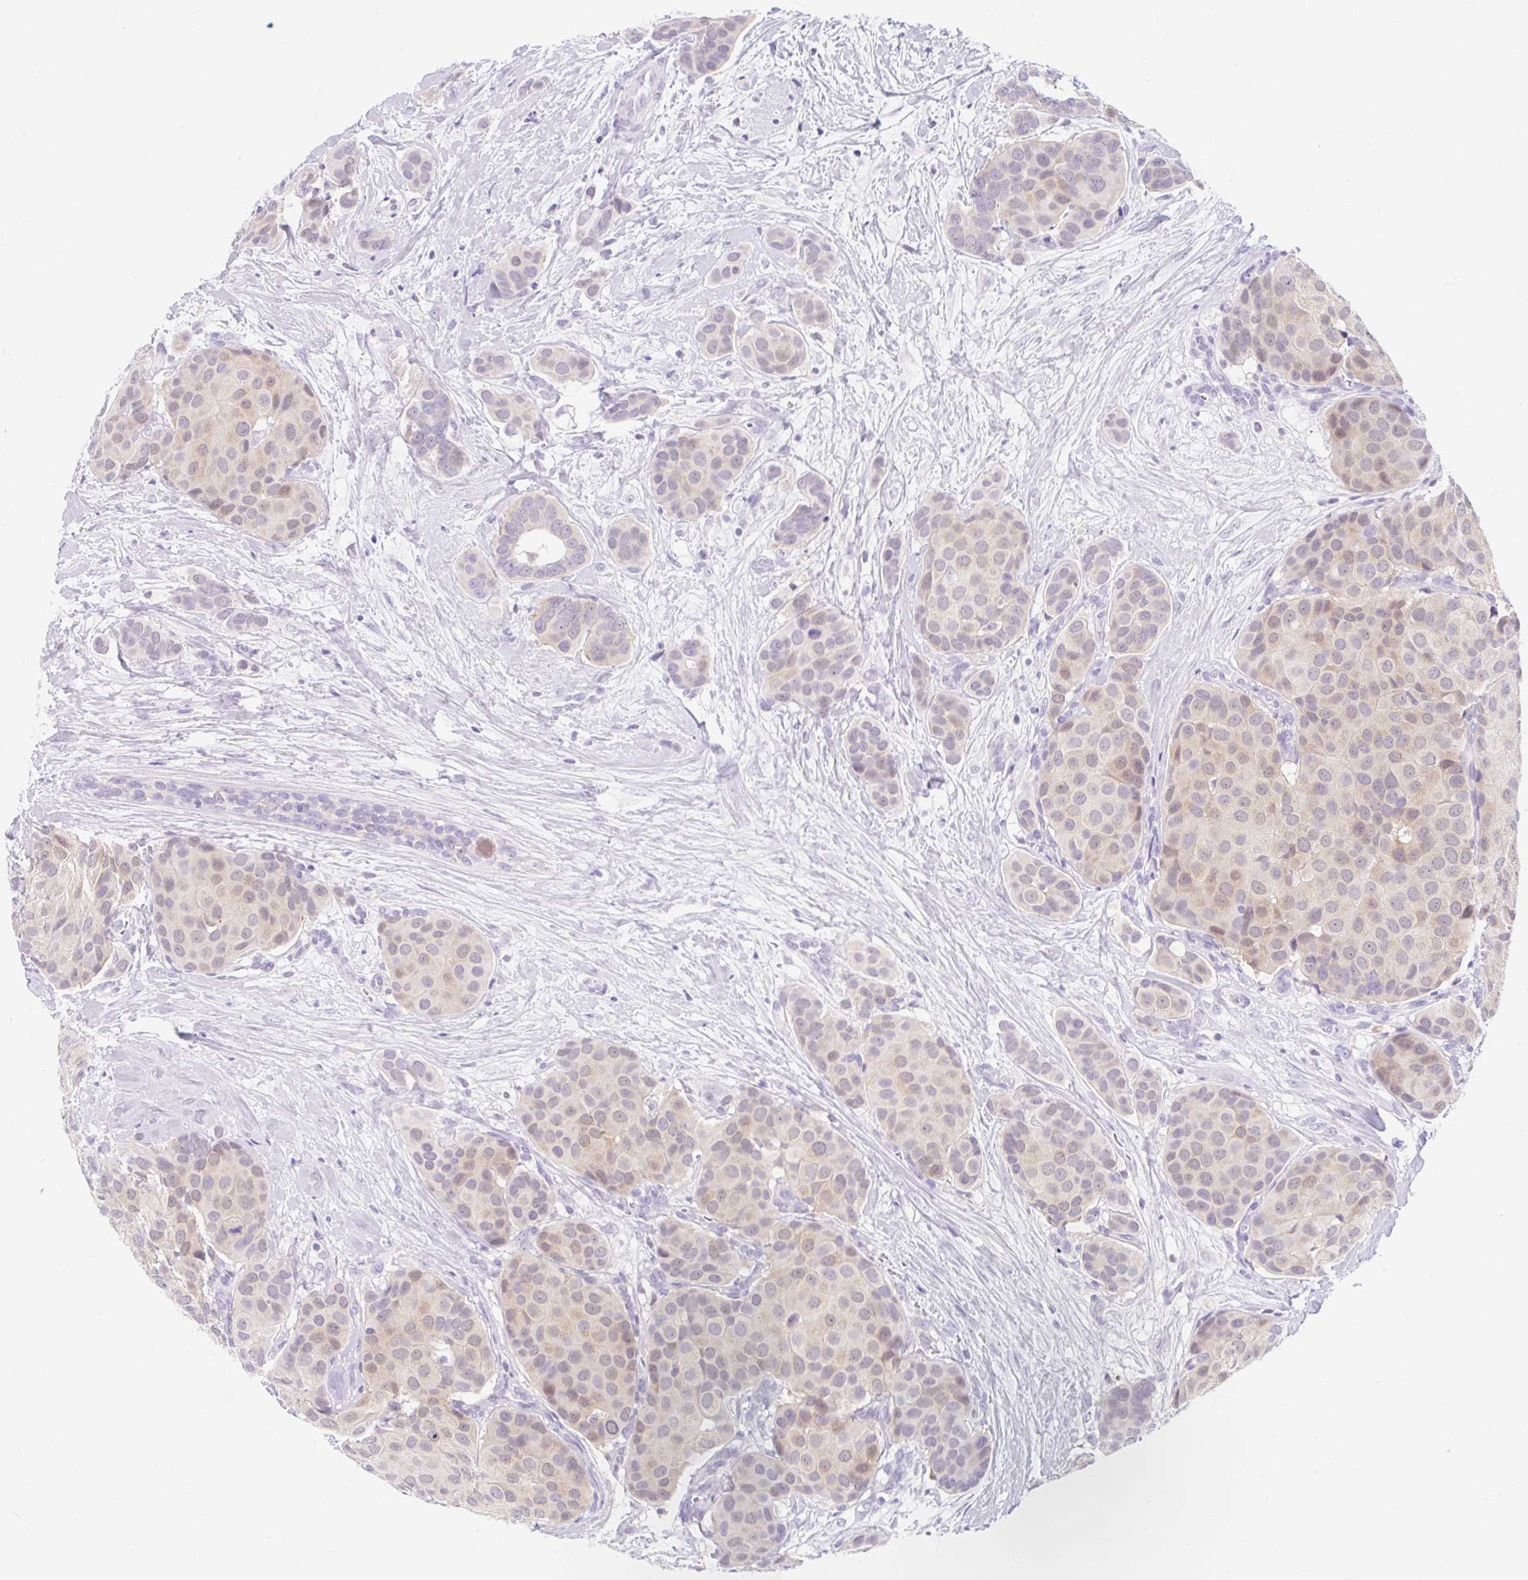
{"staining": {"intensity": "weak", "quantity": "25%-75%", "location": "cytoplasmic/membranous"}, "tissue": "breast cancer", "cell_type": "Tumor cells", "image_type": "cancer", "snomed": [{"axis": "morphology", "description": "Duct carcinoma"}, {"axis": "topography", "description": "Breast"}], "caption": "An immunohistochemistry (IHC) photomicrograph of tumor tissue is shown. Protein staining in brown highlights weak cytoplasmic/membranous positivity in breast cancer within tumor cells.", "gene": "ITPK1", "patient": {"sex": "female", "age": 70}}